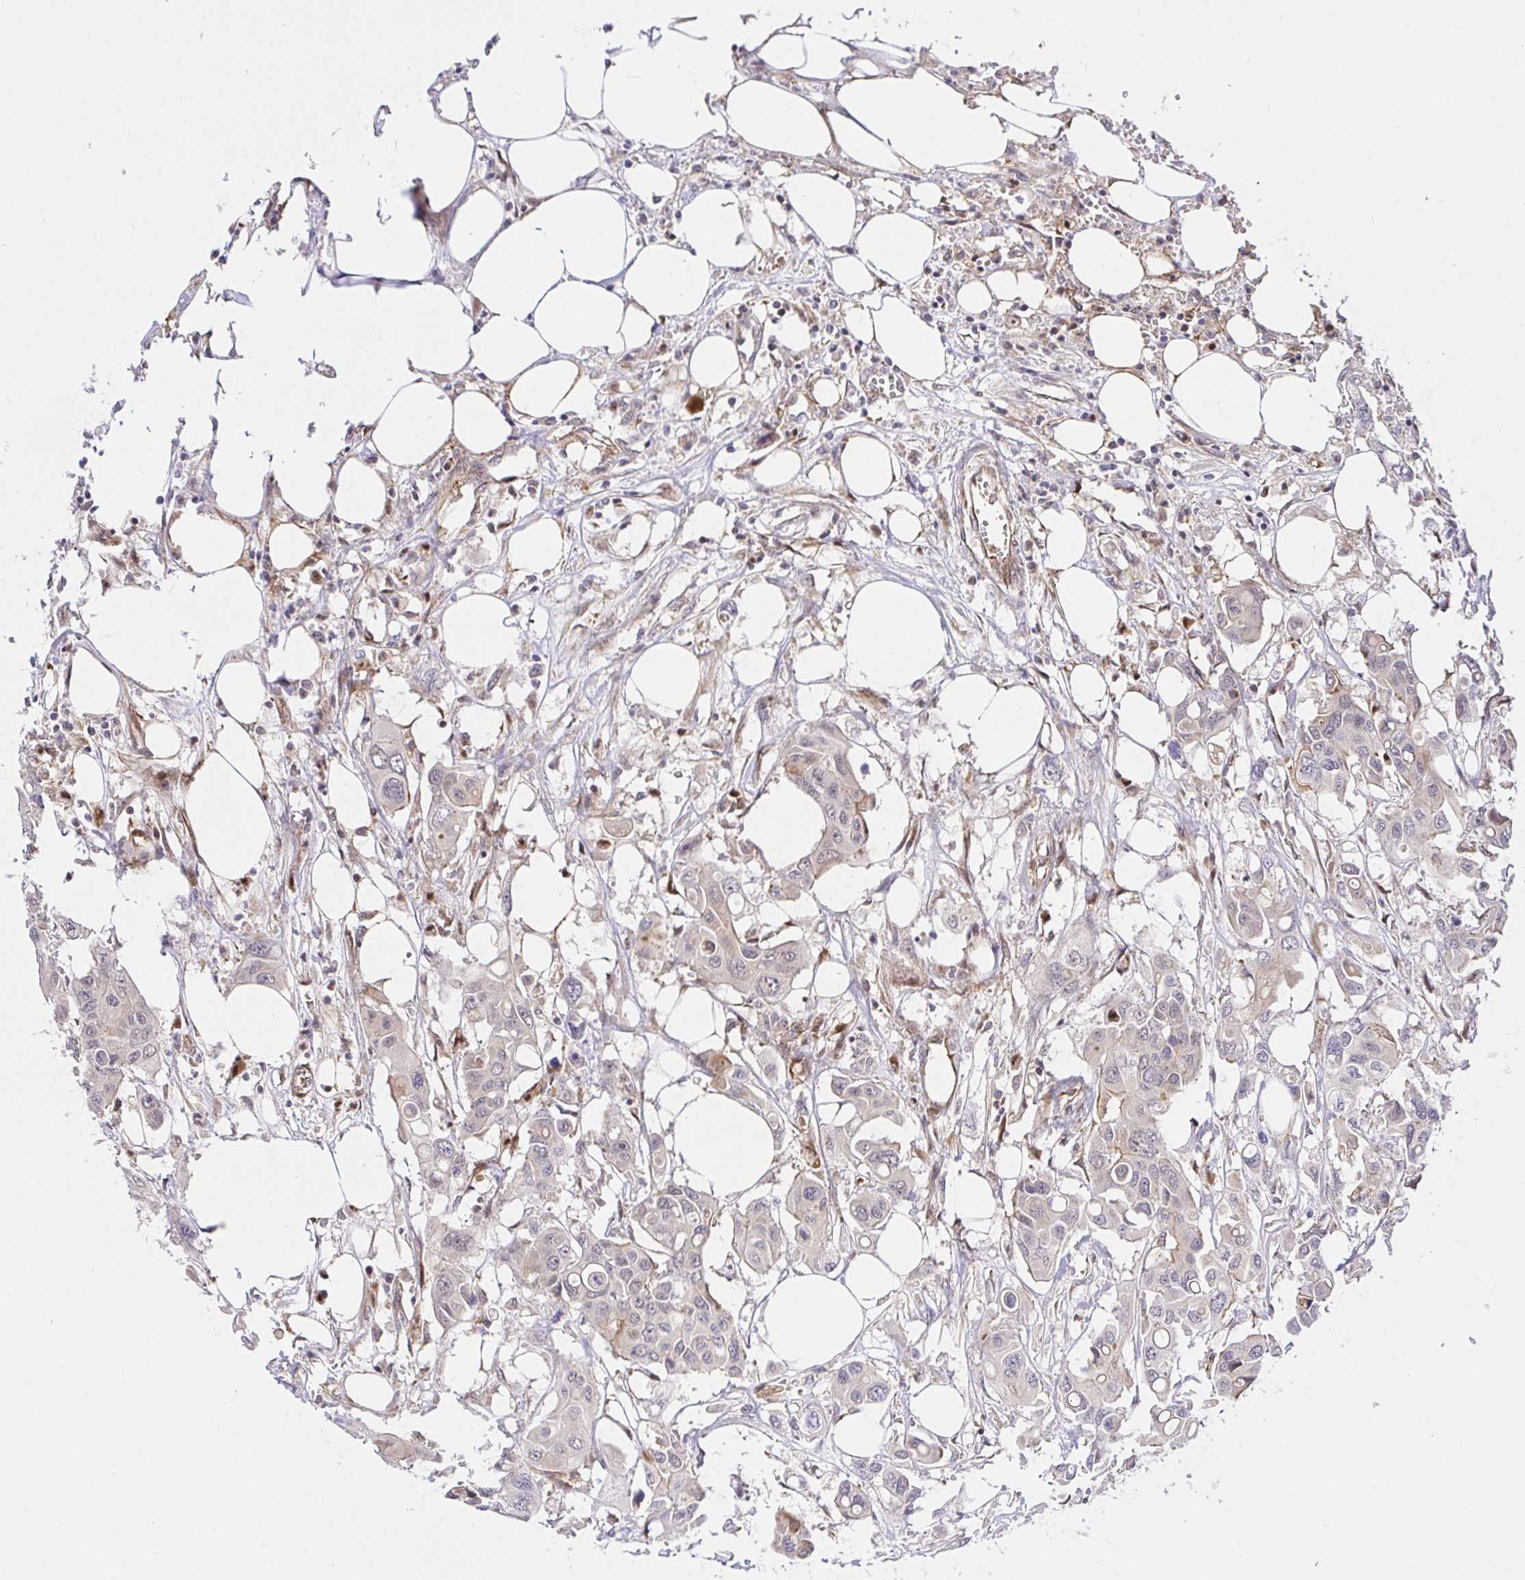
{"staining": {"intensity": "negative", "quantity": "none", "location": "none"}, "tissue": "colorectal cancer", "cell_type": "Tumor cells", "image_type": "cancer", "snomed": [{"axis": "morphology", "description": "Adenocarcinoma, NOS"}, {"axis": "topography", "description": "Colon"}], "caption": "Immunohistochemical staining of adenocarcinoma (colorectal) exhibits no significant staining in tumor cells.", "gene": "TRIM55", "patient": {"sex": "male", "age": 77}}